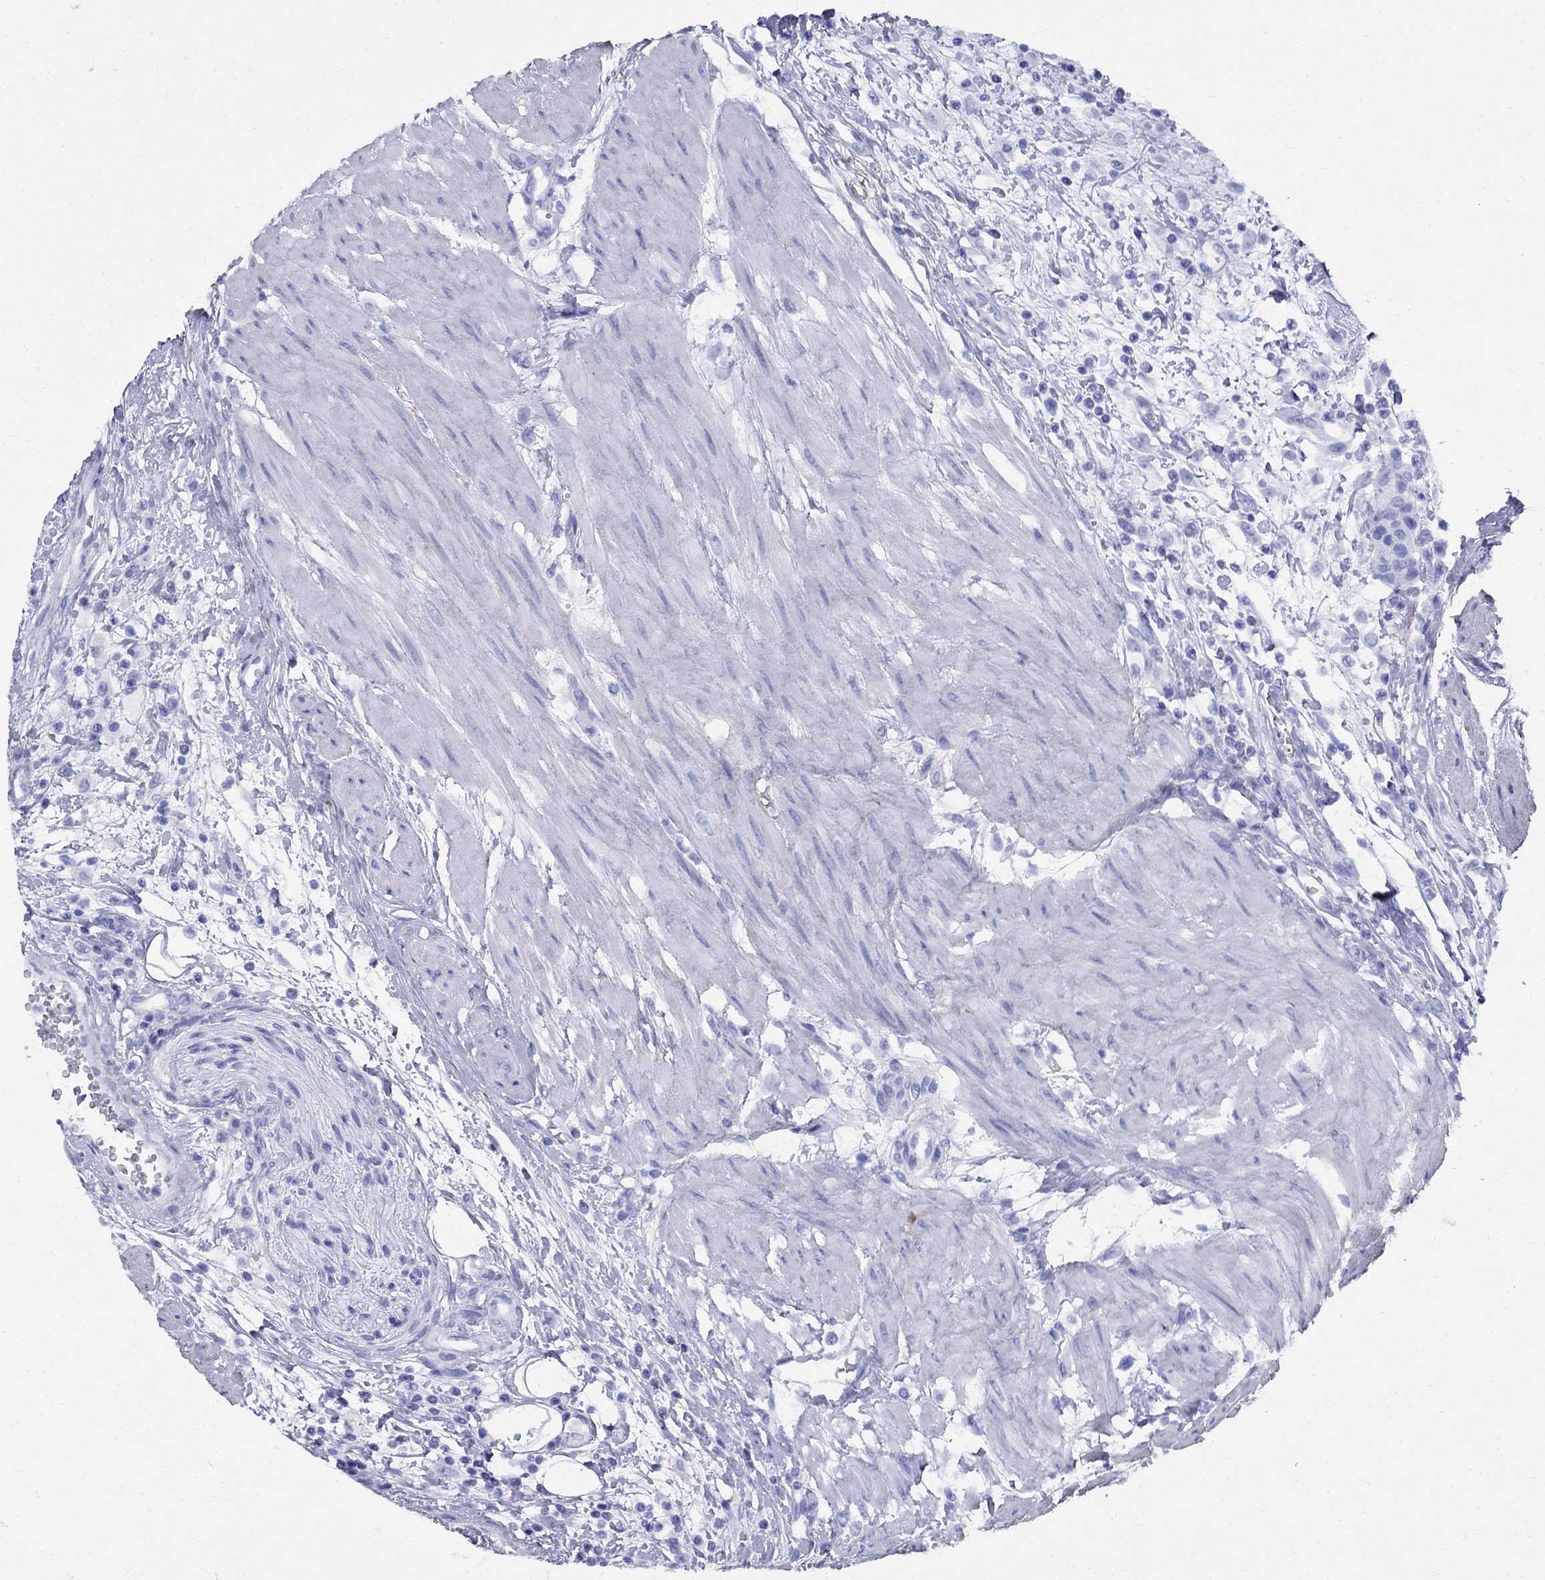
{"staining": {"intensity": "negative", "quantity": "none", "location": "none"}, "tissue": "urothelial cancer", "cell_type": "Tumor cells", "image_type": "cancer", "snomed": [{"axis": "morphology", "description": "Urothelial carcinoma, High grade"}, {"axis": "topography", "description": "Urinary bladder"}], "caption": "Immunohistochemistry of urothelial cancer reveals no expression in tumor cells.", "gene": "VTN", "patient": {"sex": "male", "age": 35}}